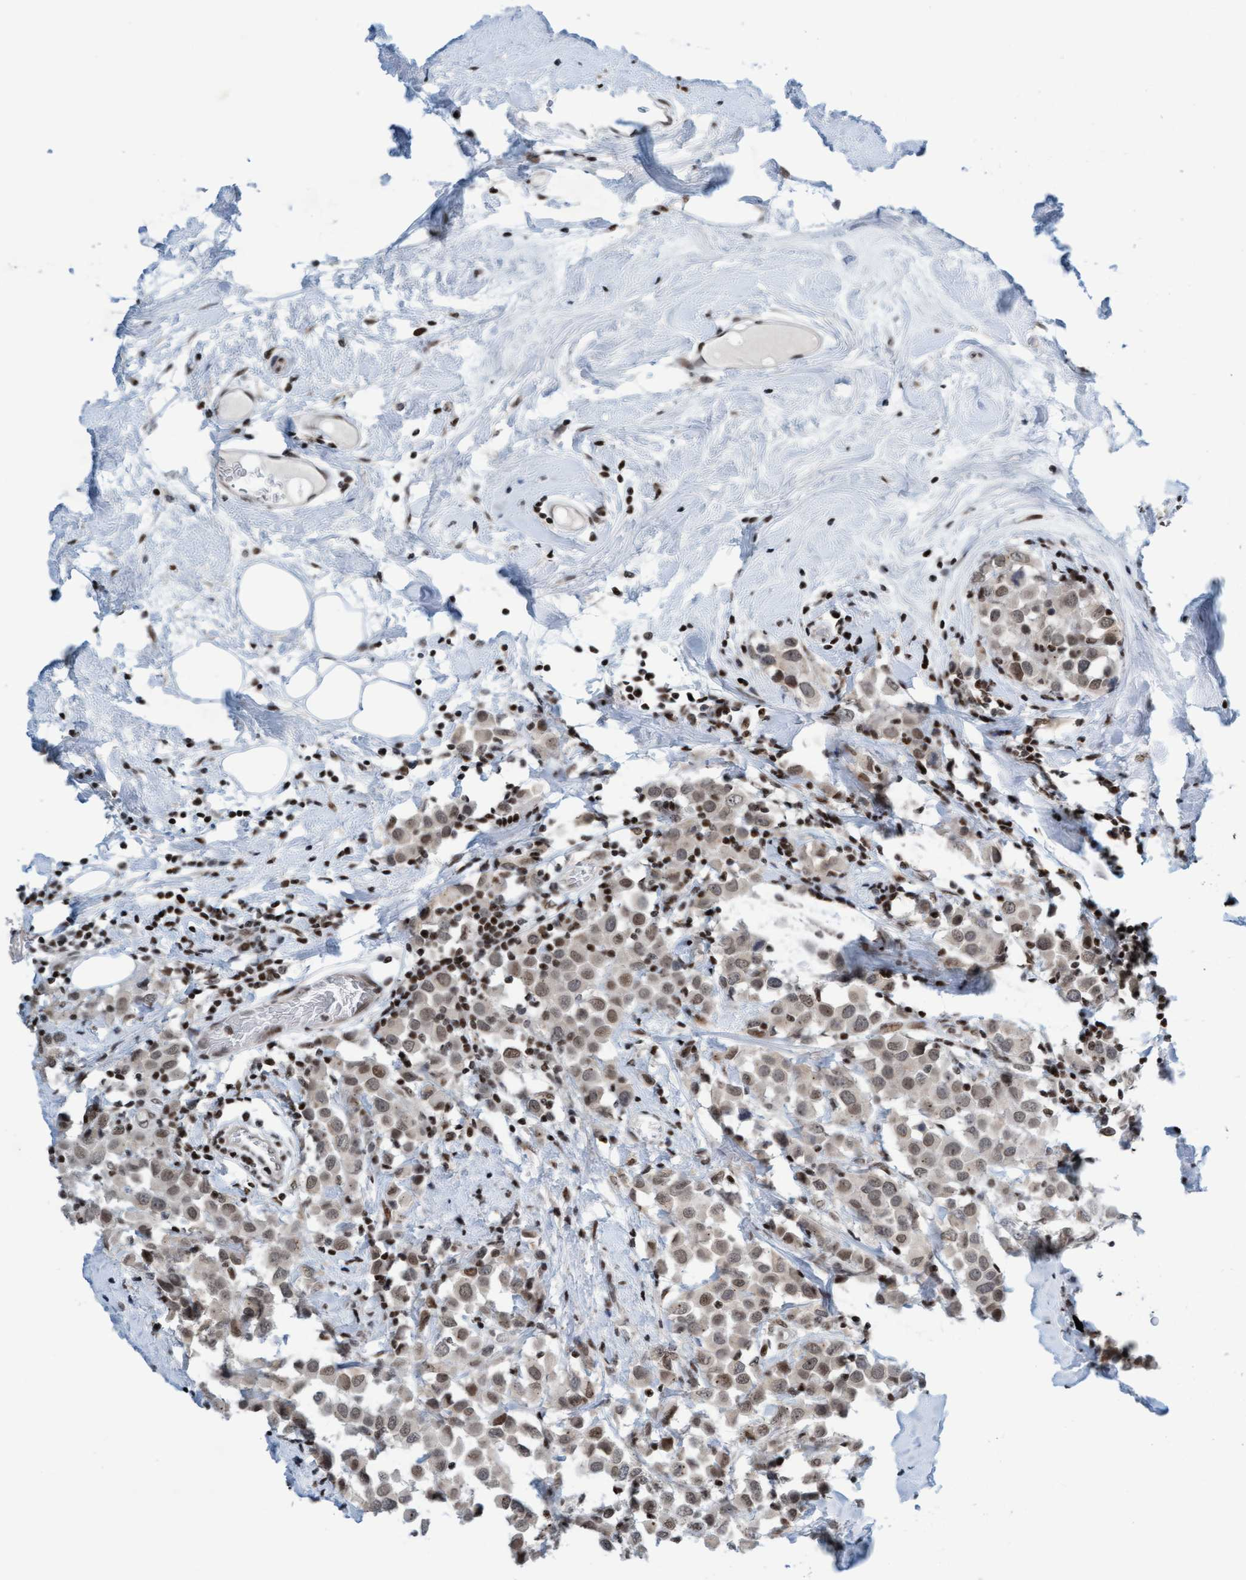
{"staining": {"intensity": "weak", "quantity": ">75%", "location": "nuclear"}, "tissue": "breast cancer", "cell_type": "Tumor cells", "image_type": "cancer", "snomed": [{"axis": "morphology", "description": "Duct carcinoma"}, {"axis": "topography", "description": "Breast"}], "caption": "Weak nuclear positivity is identified in about >75% of tumor cells in breast cancer. The staining was performed using DAB to visualize the protein expression in brown, while the nuclei were stained in blue with hematoxylin (Magnification: 20x).", "gene": "GLRX2", "patient": {"sex": "female", "age": 61}}